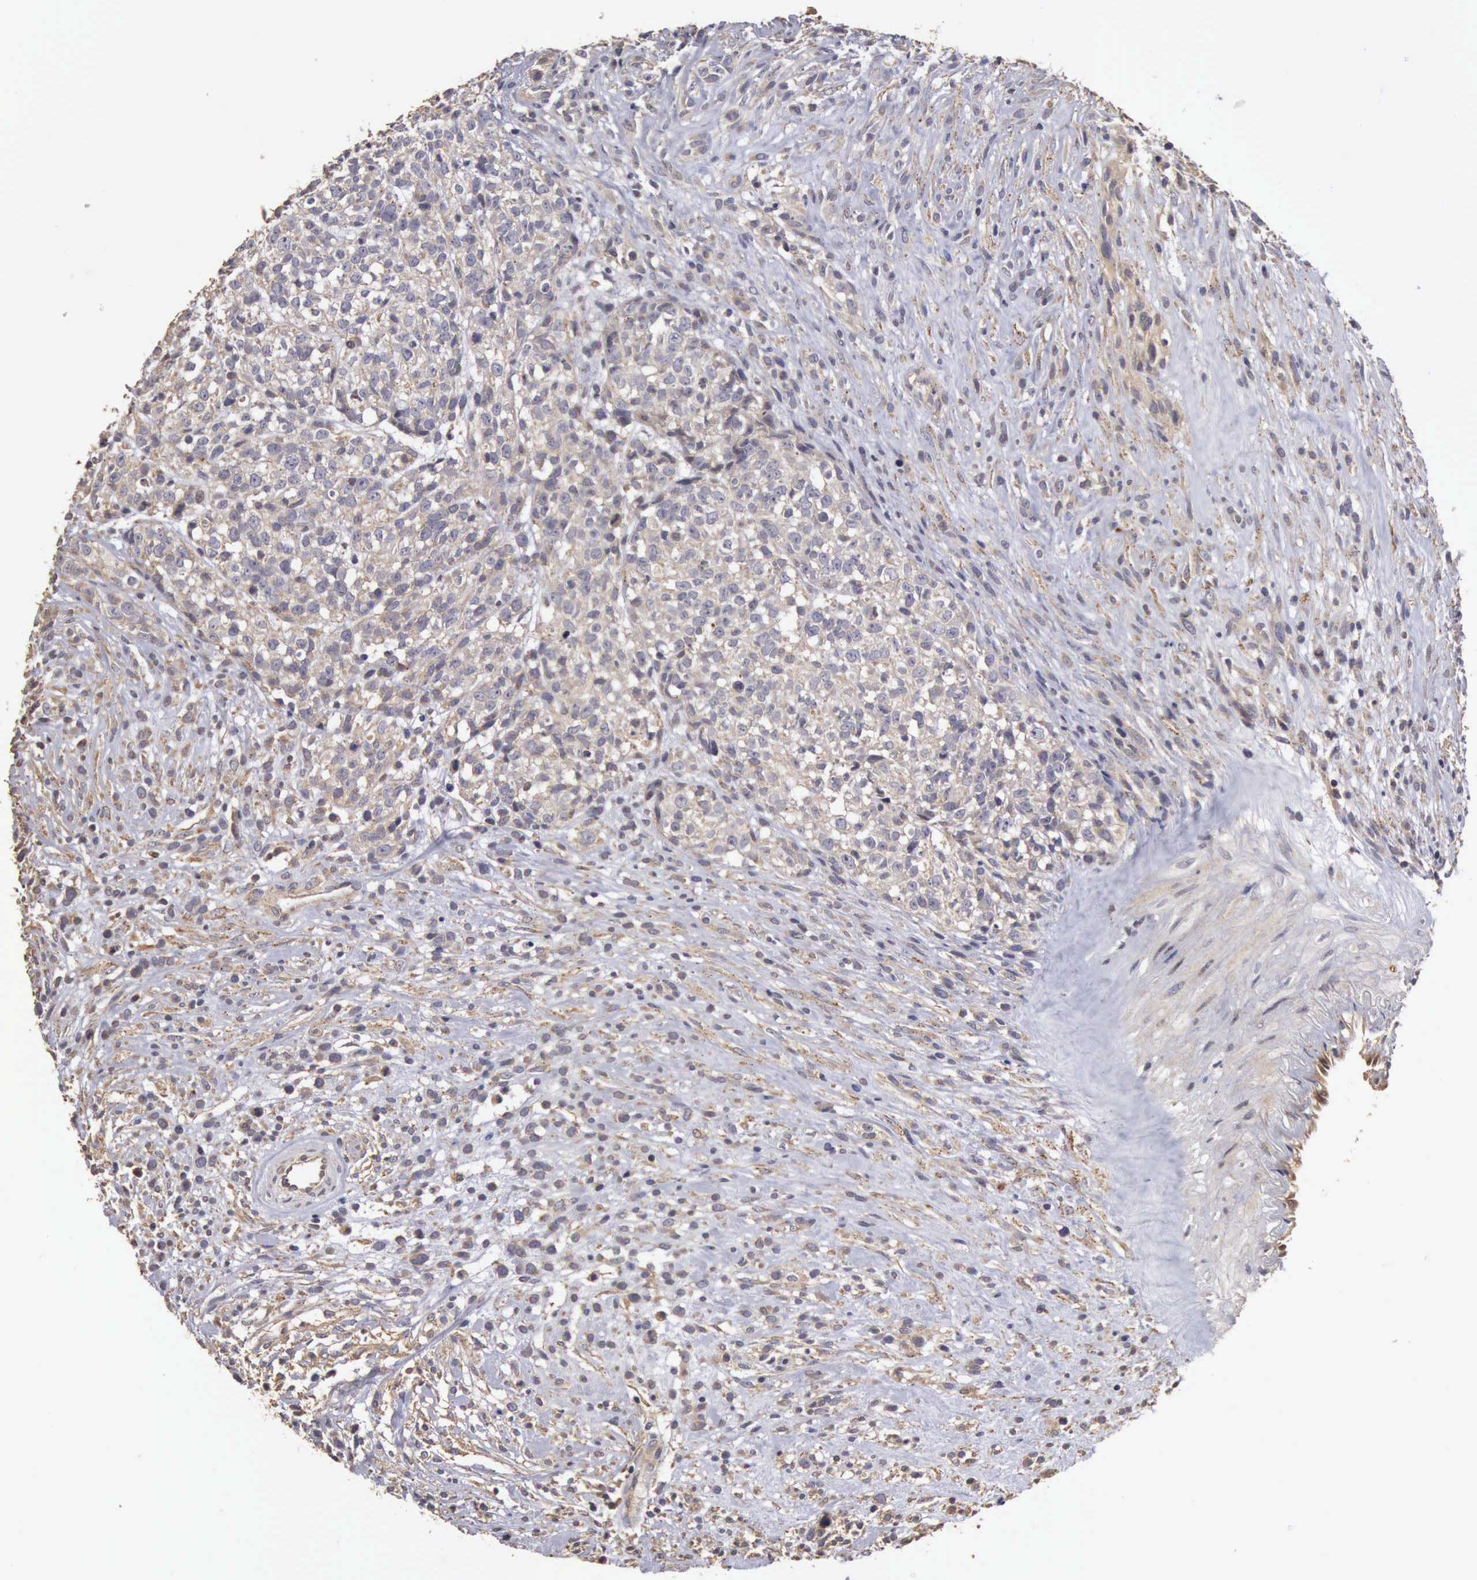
{"staining": {"intensity": "negative", "quantity": "none", "location": "none"}, "tissue": "glioma", "cell_type": "Tumor cells", "image_type": "cancer", "snomed": [{"axis": "morphology", "description": "Glioma, malignant, High grade"}, {"axis": "topography", "description": "Brain"}], "caption": "Immunohistochemistry of human high-grade glioma (malignant) demonstrates no staining in tumor cells. The staining was performed using DAB to visualize the protein expression in brown, while the nuclei were stained in blue with hematoxylin (Magnification: 20x).", "gene": "BMX", "patient": {"sex": "male", "age": 66}}